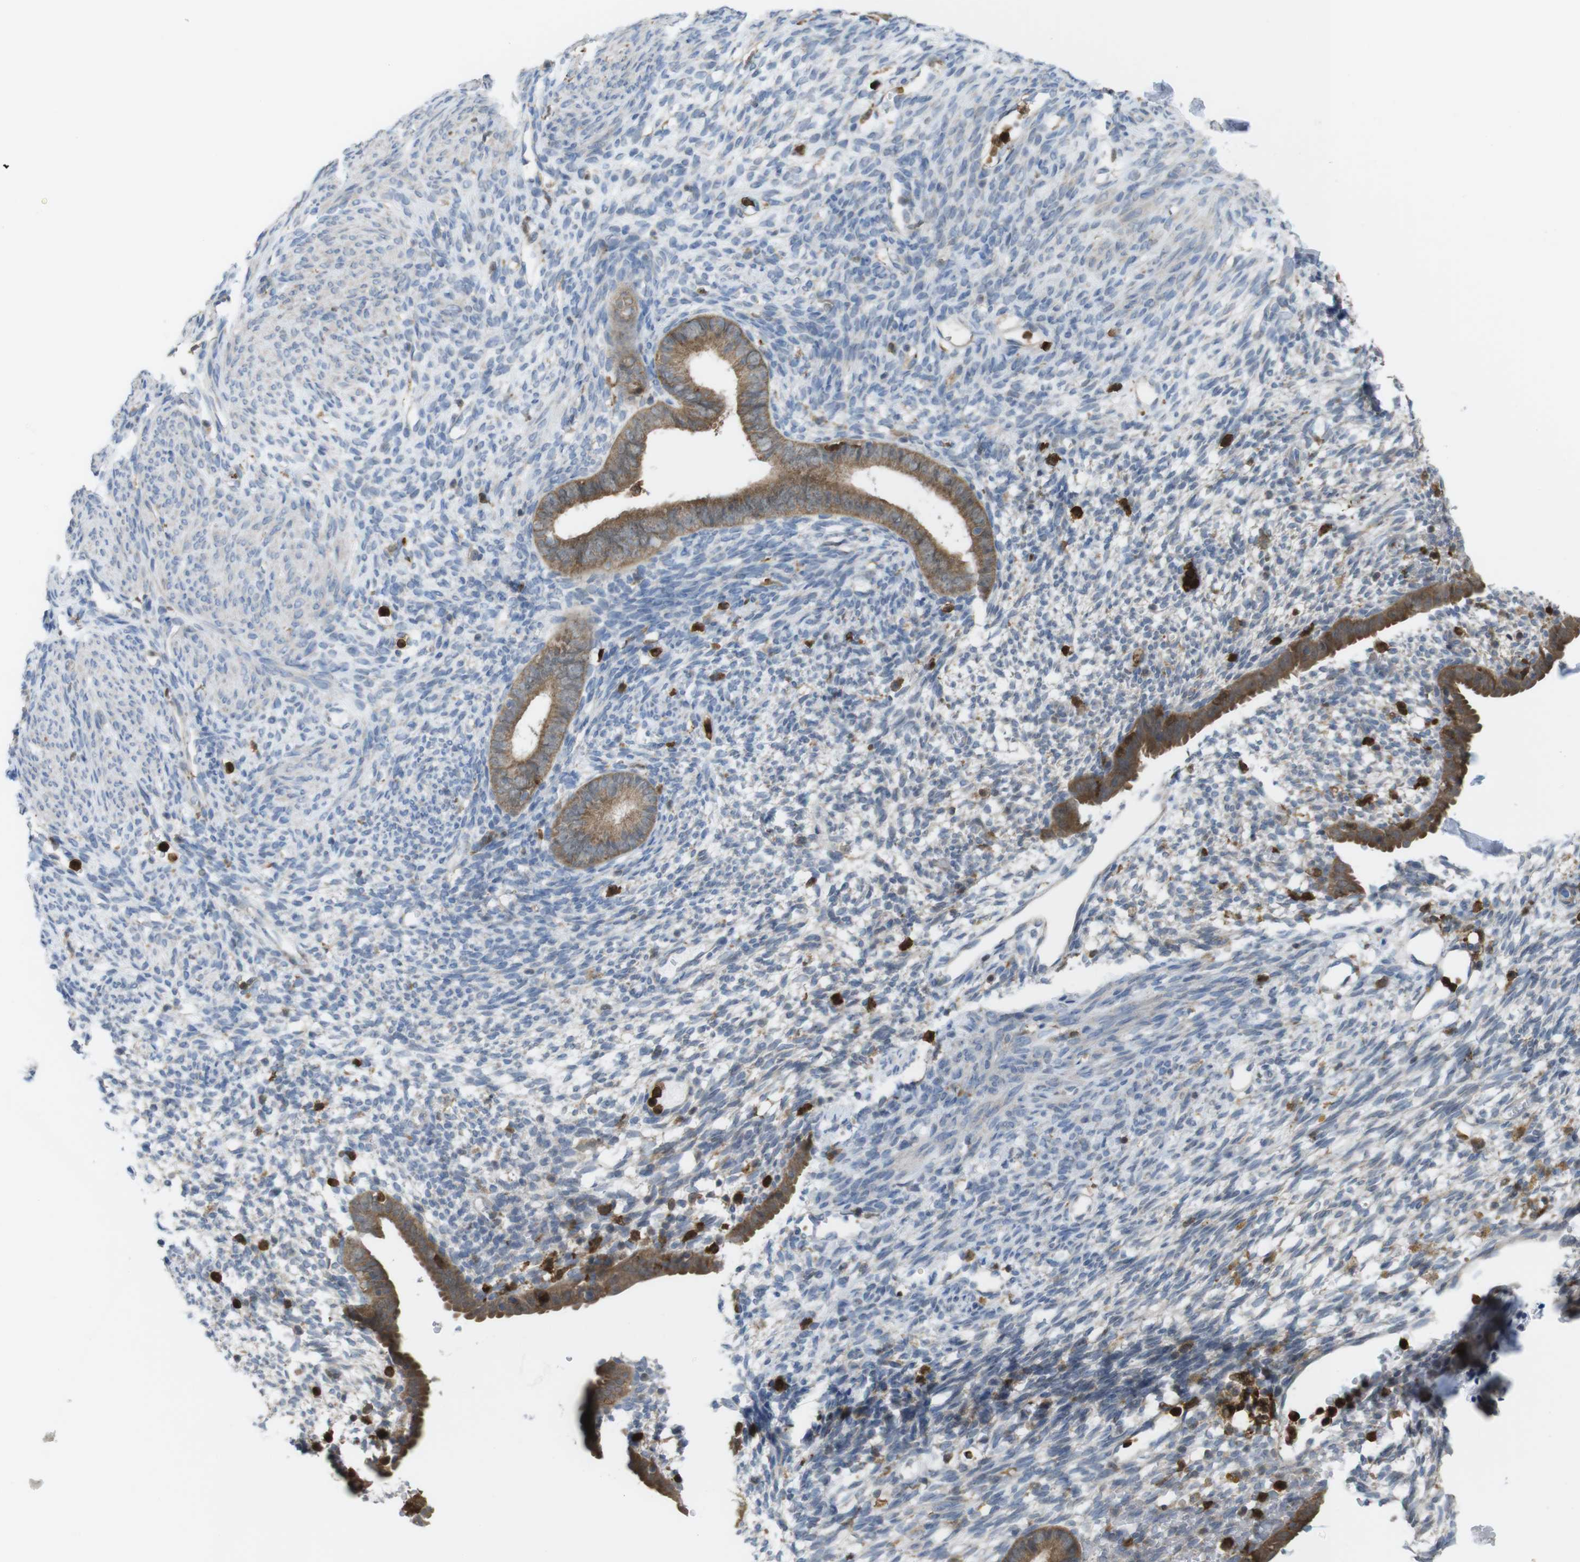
{"staining": {"intensity": "negative", "quantity": "none", "location": "none"}, "tissue": "endometrium", "cell_type": "Cells in endometrial stroma", "image_type": "normal", "snomed": [{"axis": "morphology", "description": "Normal tissue, NOS"}, {"axis": "morphology", "description": "Atrophy, NOS"}, {"axis": "topography", "description": "Uterus"}, {"axis": "topography", "description": "Endometrium"}], "caption": "An image of endometrium stained for a protein reveals no brown staining in cells in endometrial stroma. (Brightfield microscopy of DAB IHC at high magnification).", "gene": "PRKCD", "patient": {"sex": "female", "age": 68}}